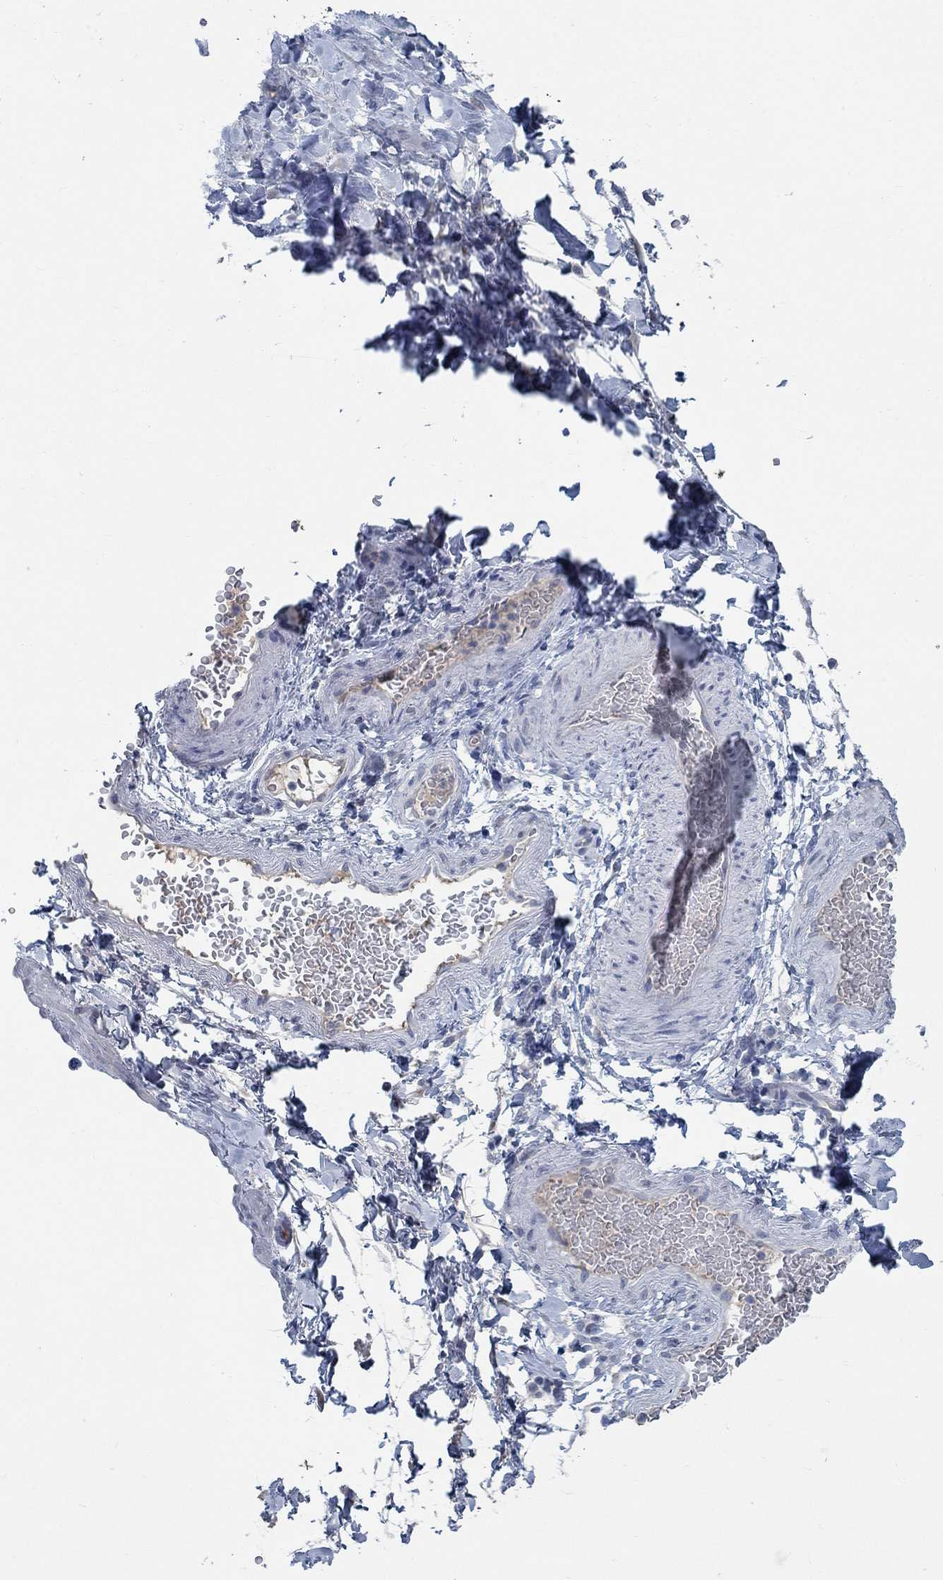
{"staining": {"intensity": "negative", "quantity": "none", "location": "none"}, "tissue": "adipose tissue", "cell_type": "Adipocytes", "image_type": "normal", "snomed": [{"axis": "morphology", "description": "Normal tissue, NOS"}, {"axis": "topography", "description": "Vascular tissue"}, {"axis": "topography", "description": "Peripheral nerve tissue"}], "caption": "Benign adipose tissue was stained to show a protein in brown. There is no significant staining in adipocytes.", "gene": "TEKT4", "patient": {"sex": "male", "age": 23}}